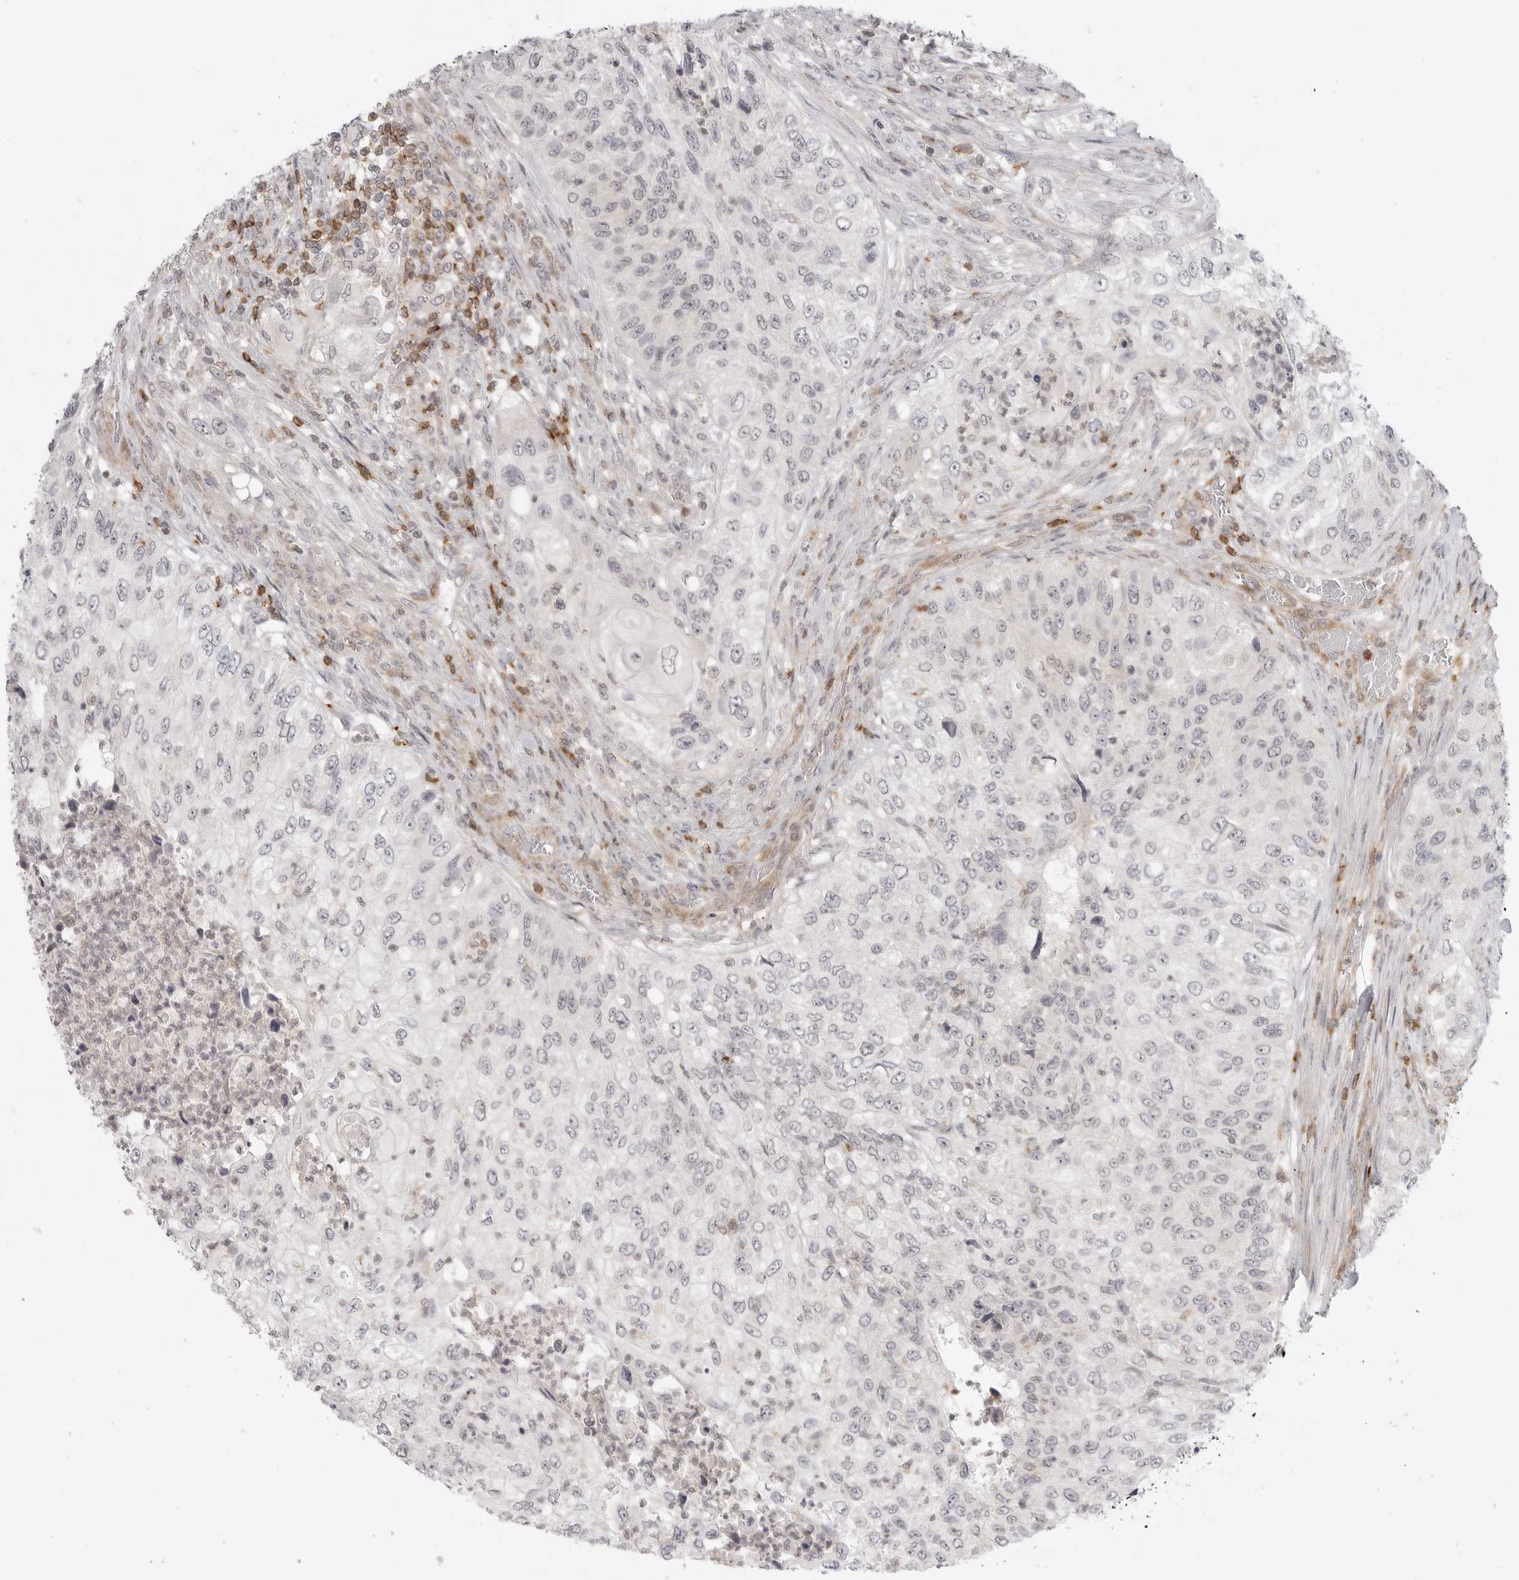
{"staining": {"intensity": "negative", "quantity": "none", "location": "none"}, "tissue": "urothelial cancer", "cell_type": "Tumor cells", "image_type": "cancer", "snomed": [{"axis": "morphology", "description": "Urothelial carcinoma, High grade"}, {"axis": "topography", "description": "Urinary bladder"}], "caption": "A micrograph of high-grade urothelial carcinoma stained for a protein demonstrates no brown staining in tumor cells.", "gene": "SH3KBP1", "patient": {"sex": "female", "age": 60}}